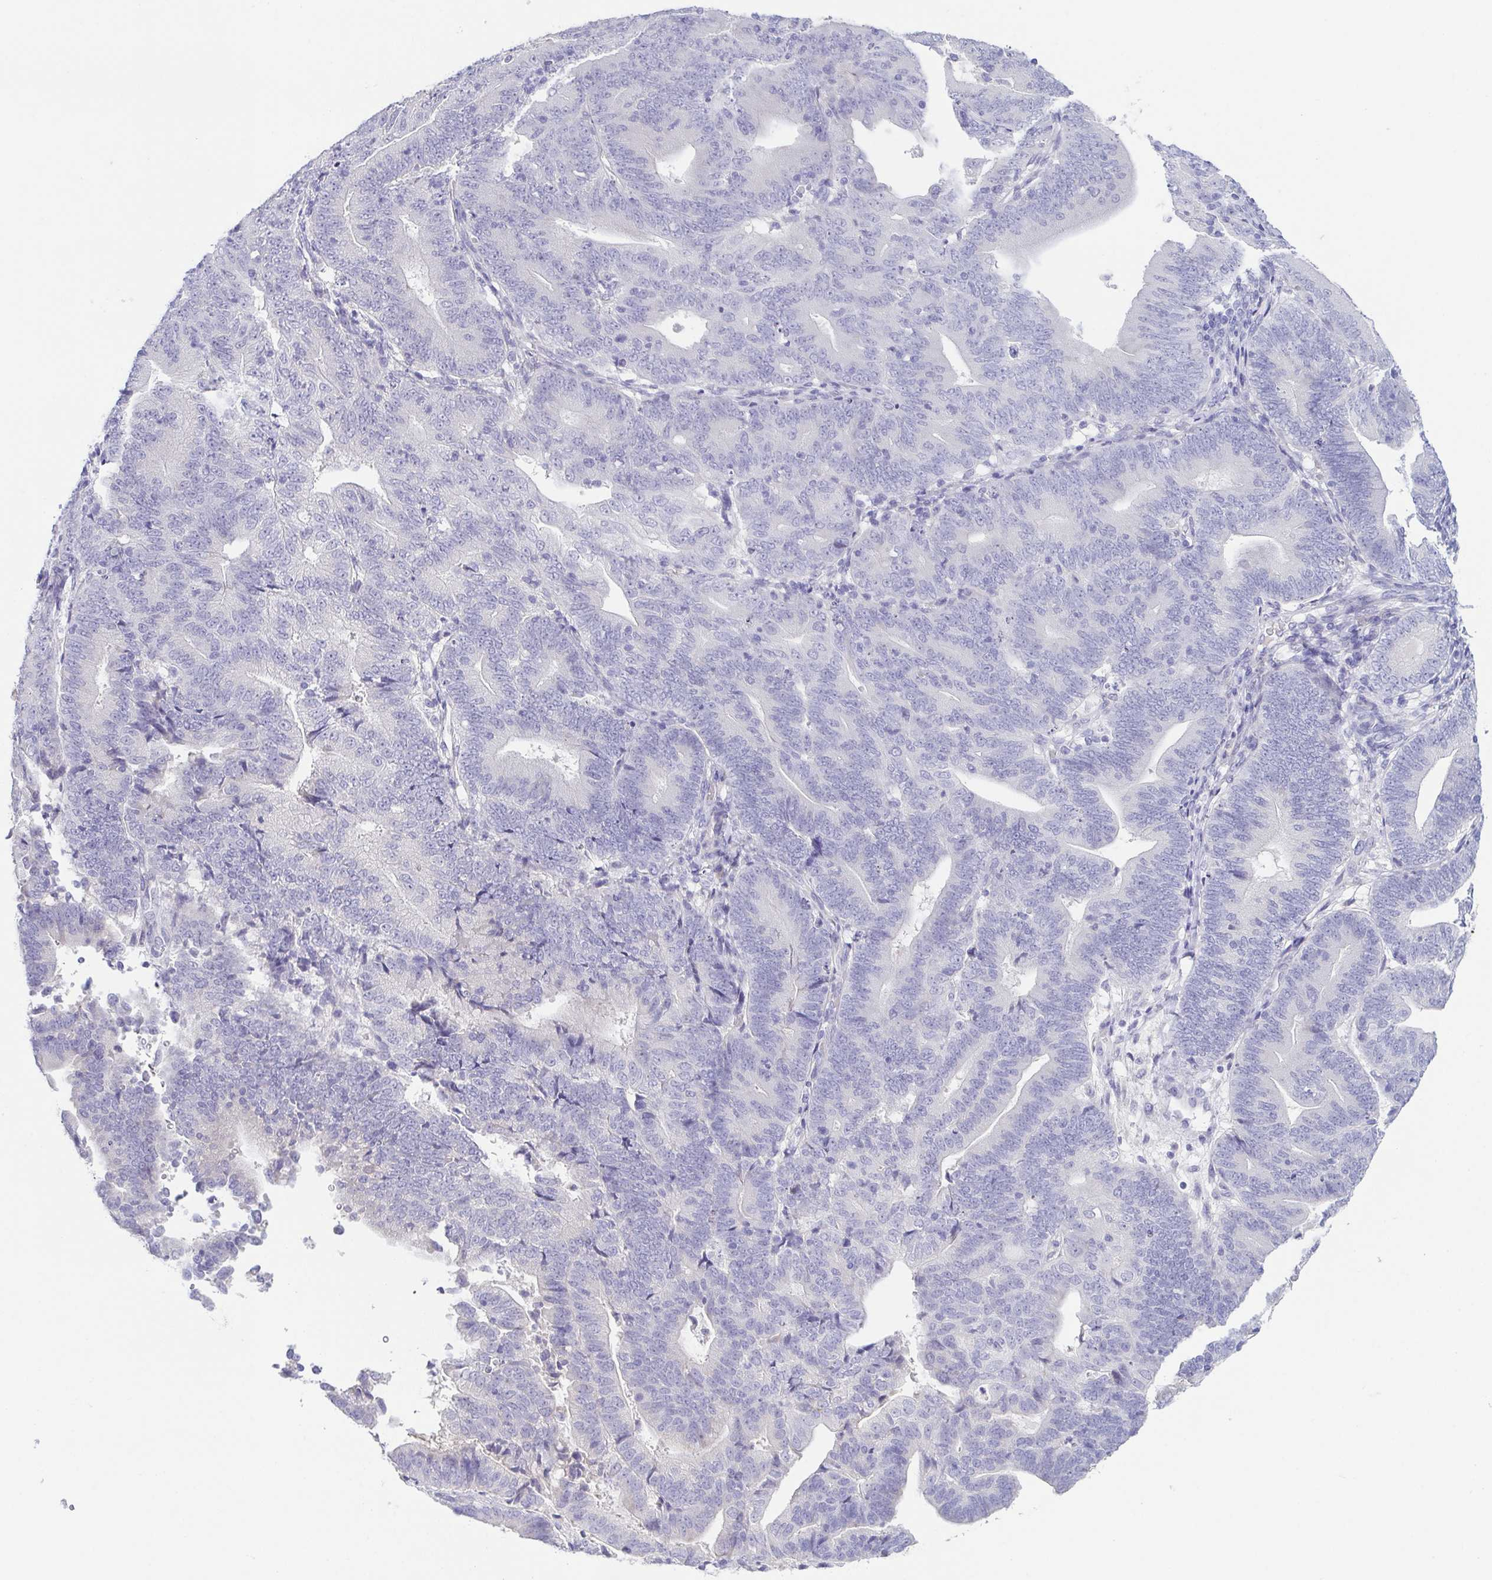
{"staining": {"intensity": "negative", "quantity": "none", "location": "none"}, "tissue": "endometrial cancer", "cell_type": "Tumor cells", "image_type": "cancer", "snomed": [{"axis": "morphology", "description": "Adenocarcinoma, NOS"}, {"axis": "topography", "description": "Endometrium"}], "caption": "Immunohistochemistry photomicrograph of human adenocarcinoma (endometrial) stained for a protein (brown), which reveals no expression in tumor cells. Nuclei are stained in blue.", "gene": "HAPLN2", "patient": {"sex": "female", "age": 70}}